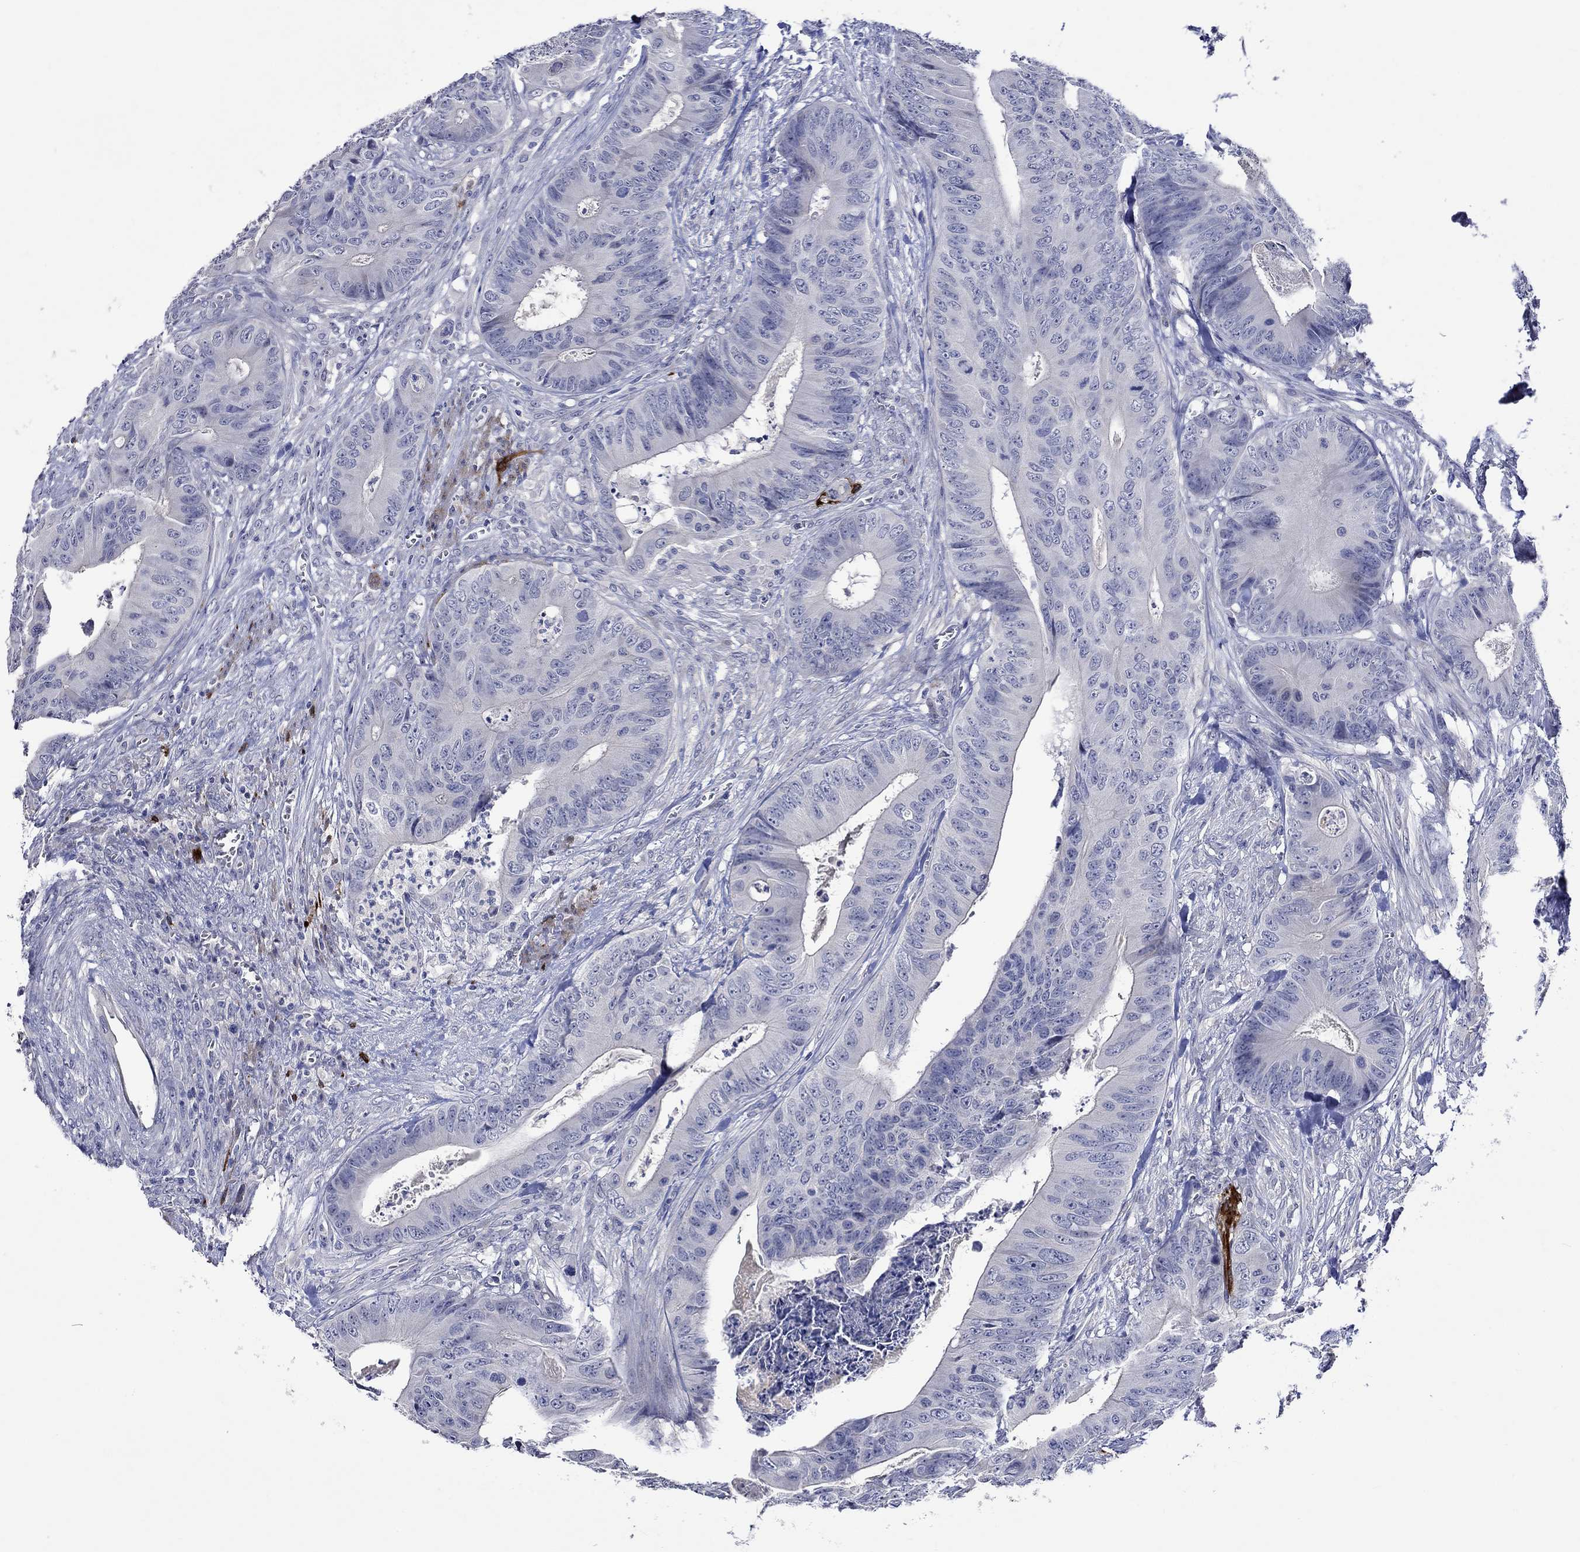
{"staining": {"intensity": "negative", "quantity": "none", "location": "none"}, "tissue": "colorectal cancer", "cell_type": "Tumor cells", "image_type": "cancer", "snomed": [{"axis": "morphology", "description": "Adenocarcinoma, NOS"}, {"axis": "topography", "description": "Colon"}], "caption": "Tumor cells show no significant protein staining in adenocarcinoma (colorectal).", "gene": "CRYAB", "patient": {"sex": "male", "age": 84}}